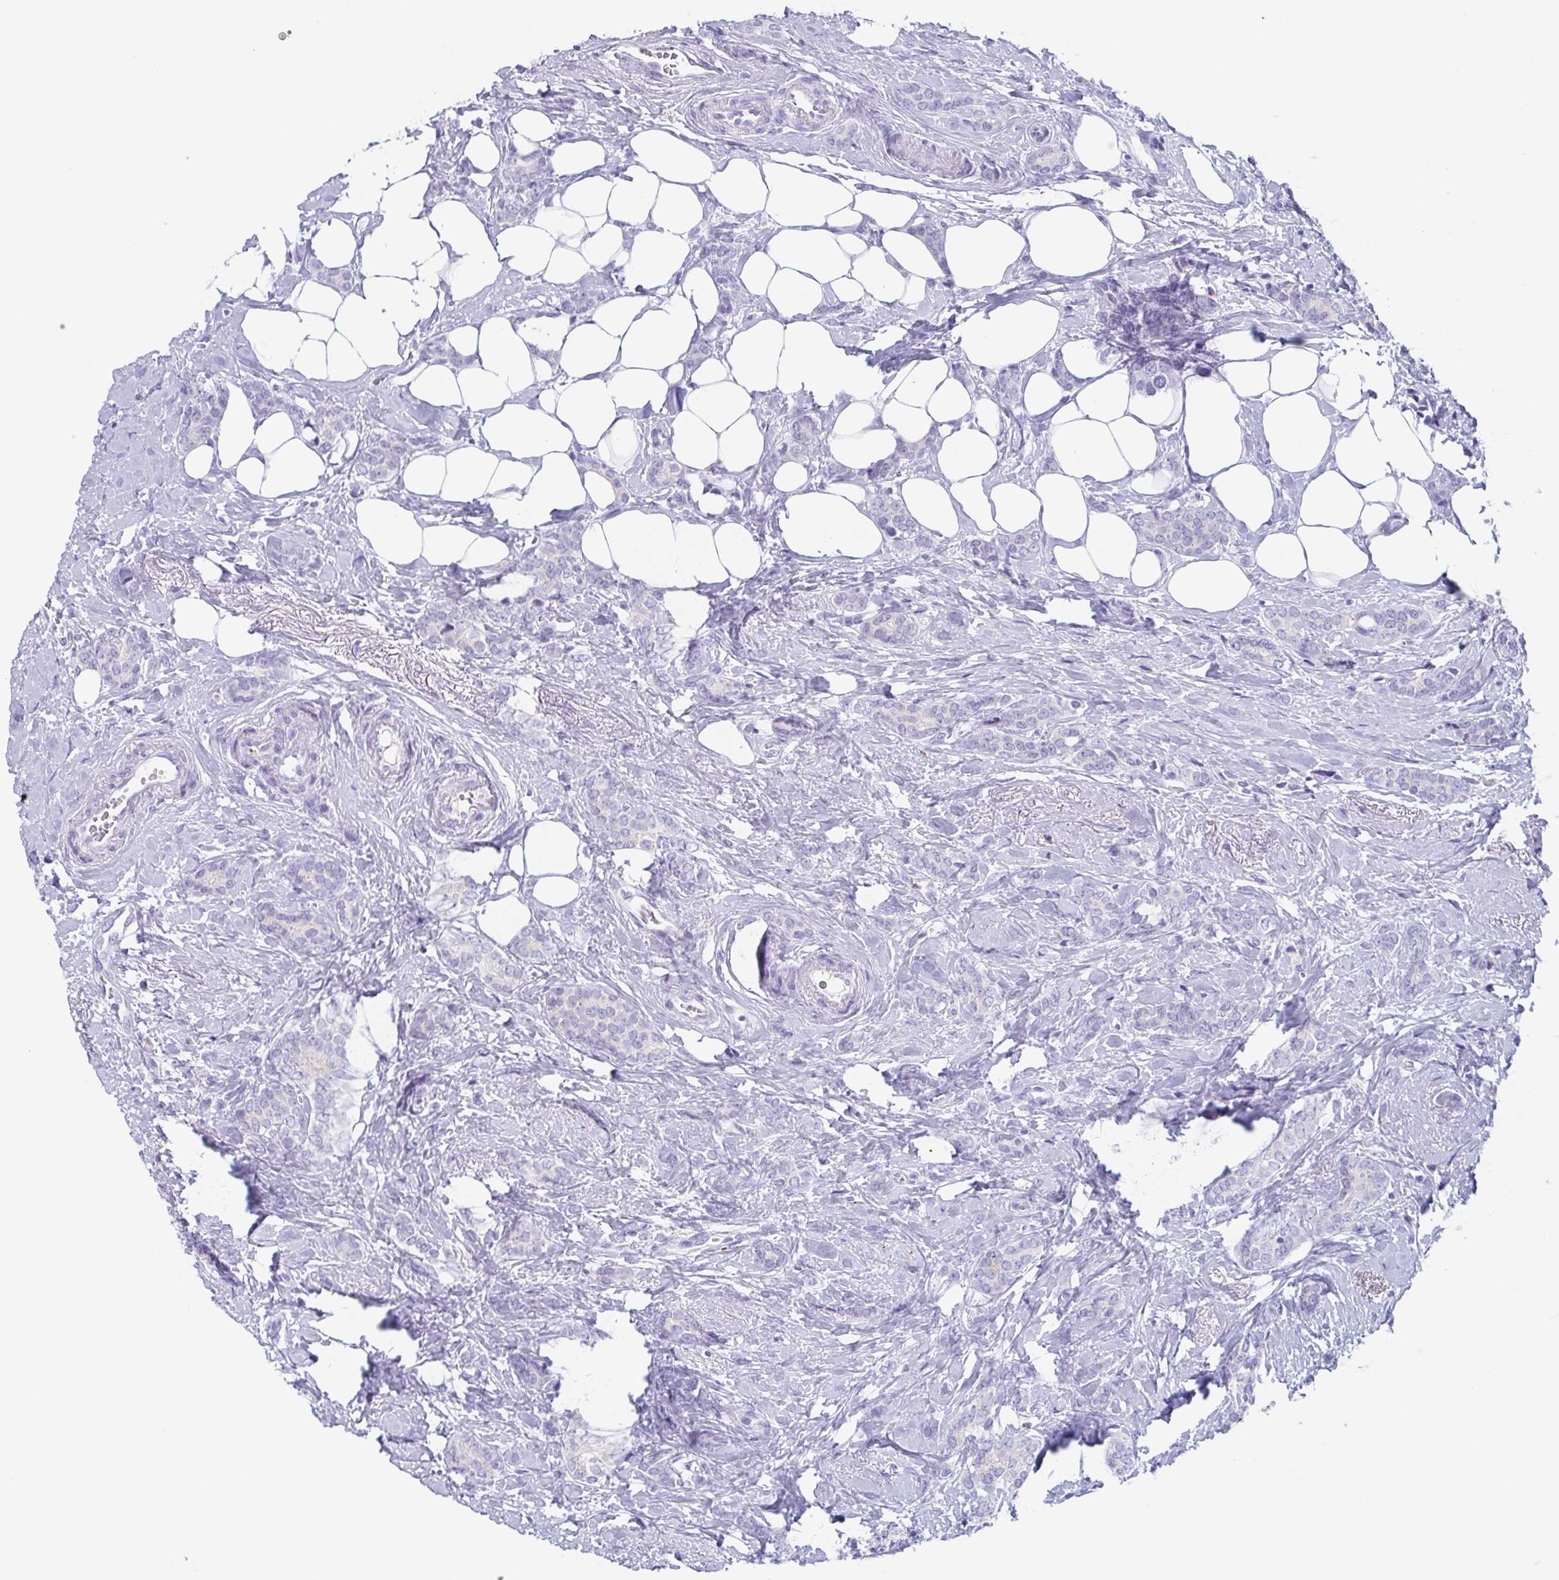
{"staining": {"intensity": "negative", "quantity": "none", "location": "none"}, "tissue": "breast cancer", "cell_type": "Tumor cells", "image_type": "cancer", "snomed": [{"axis": "morphology", "description": "Normal tissue, NOS"}, {"axis": "morphology", "description": "Duct carcinoma"}, {"axis": "topography", "description": "Breast"}], "caption": "Immunohistochemistry (IHC) micrograph of human infiltrating ductal carcinoma (breast) stained for a protein (brown), which shows no expression in tumor cells. (DAB (3,3'-diaminobenzidine) immunohistochemistry, high magnification).", "gene": "LYRM2", "patient": {"sex": "female", "age": 77}}